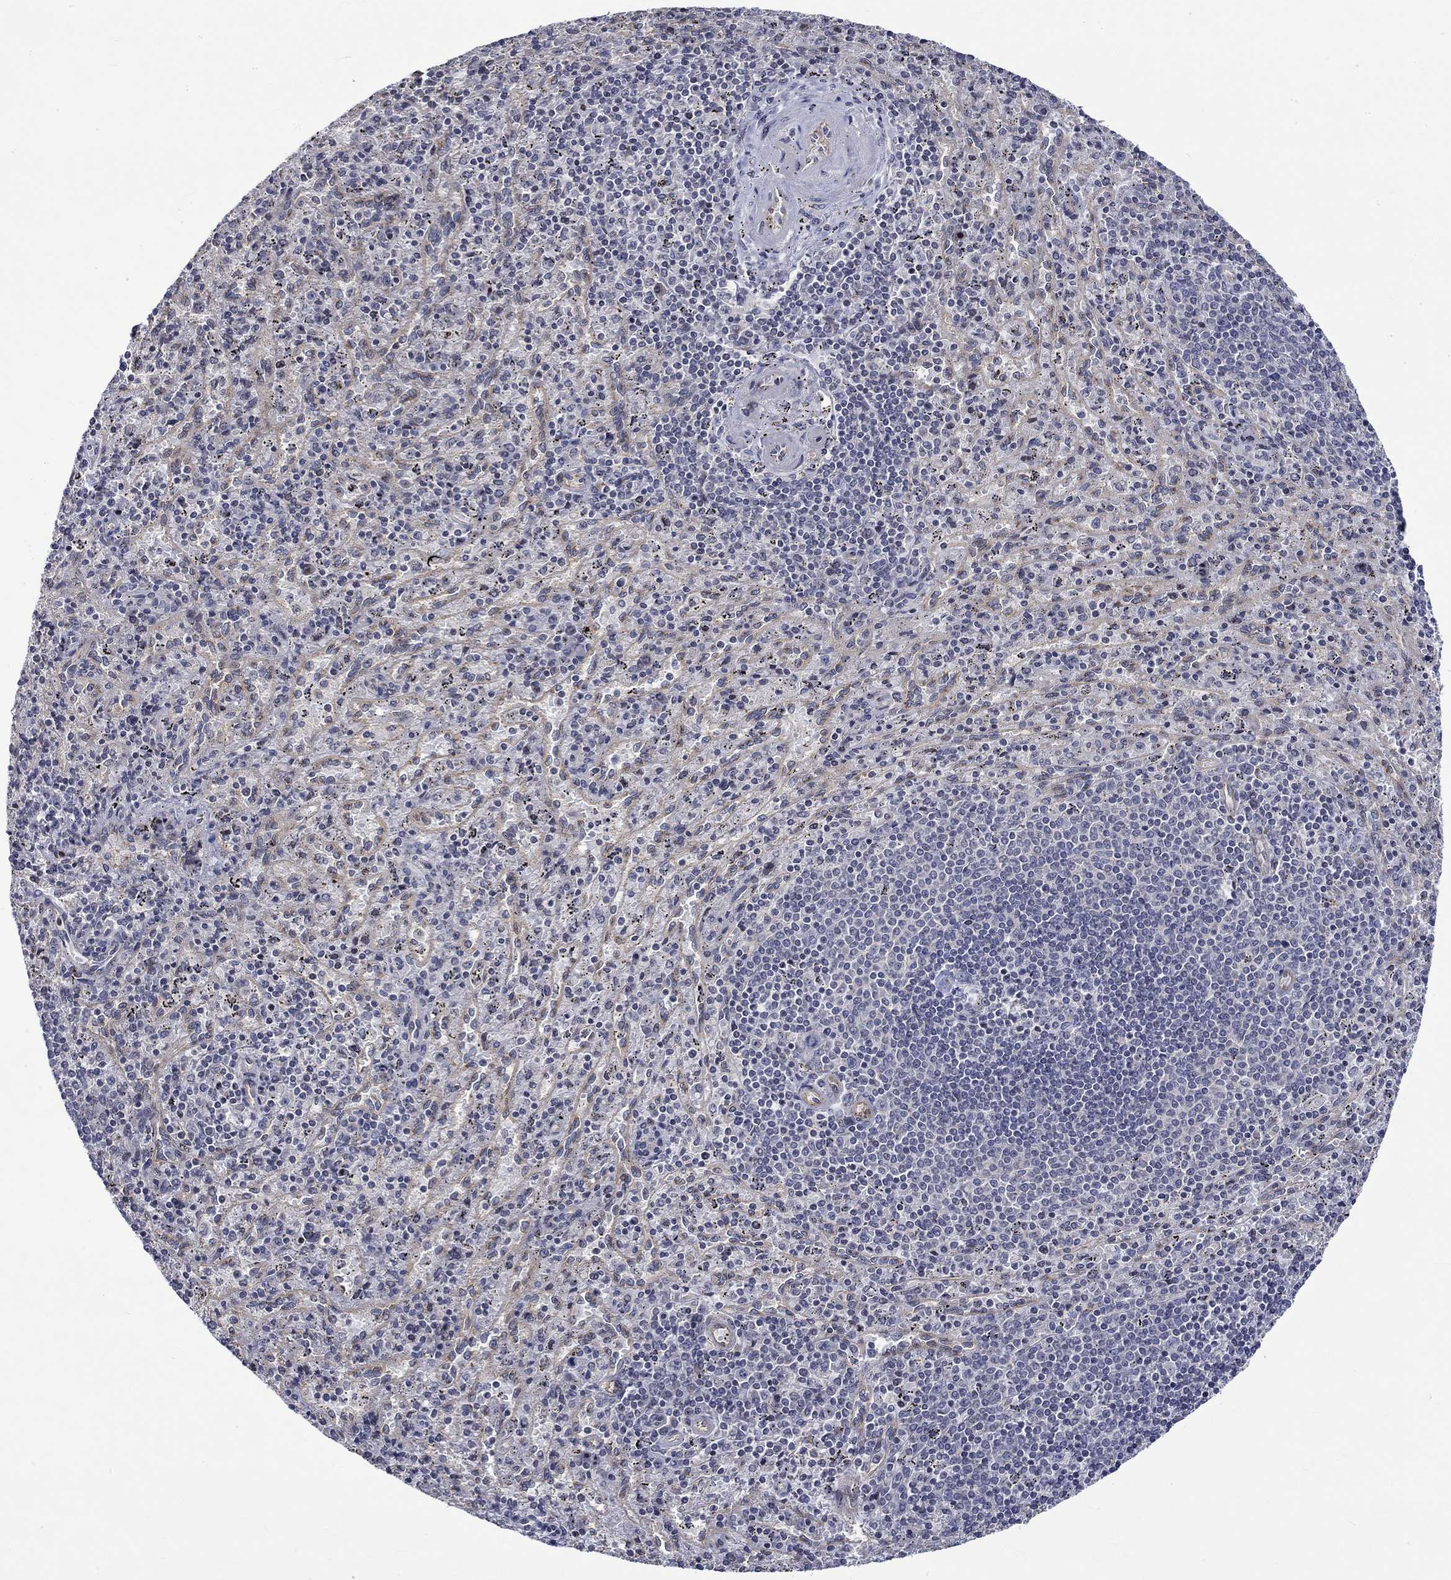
{"staining": {"intensity": "negative", "quantity": "none", "location": "none"}, "tissue": "spleen", "cell_type": "Cells in red pulp", "image_type": "normal", "snomed": [{"axis": "morphology", "description": "Normal tissue, NOS"}, {"axis": "topography", "description": "Spleen"}], "caption": "High power microscopy photomicrograph of an IHC histopathology image of benign spleen, revealing no significant positivity in cells in red pulp.", "gene": "GJA5", "patient": {"sex": "male", "age": 57}}